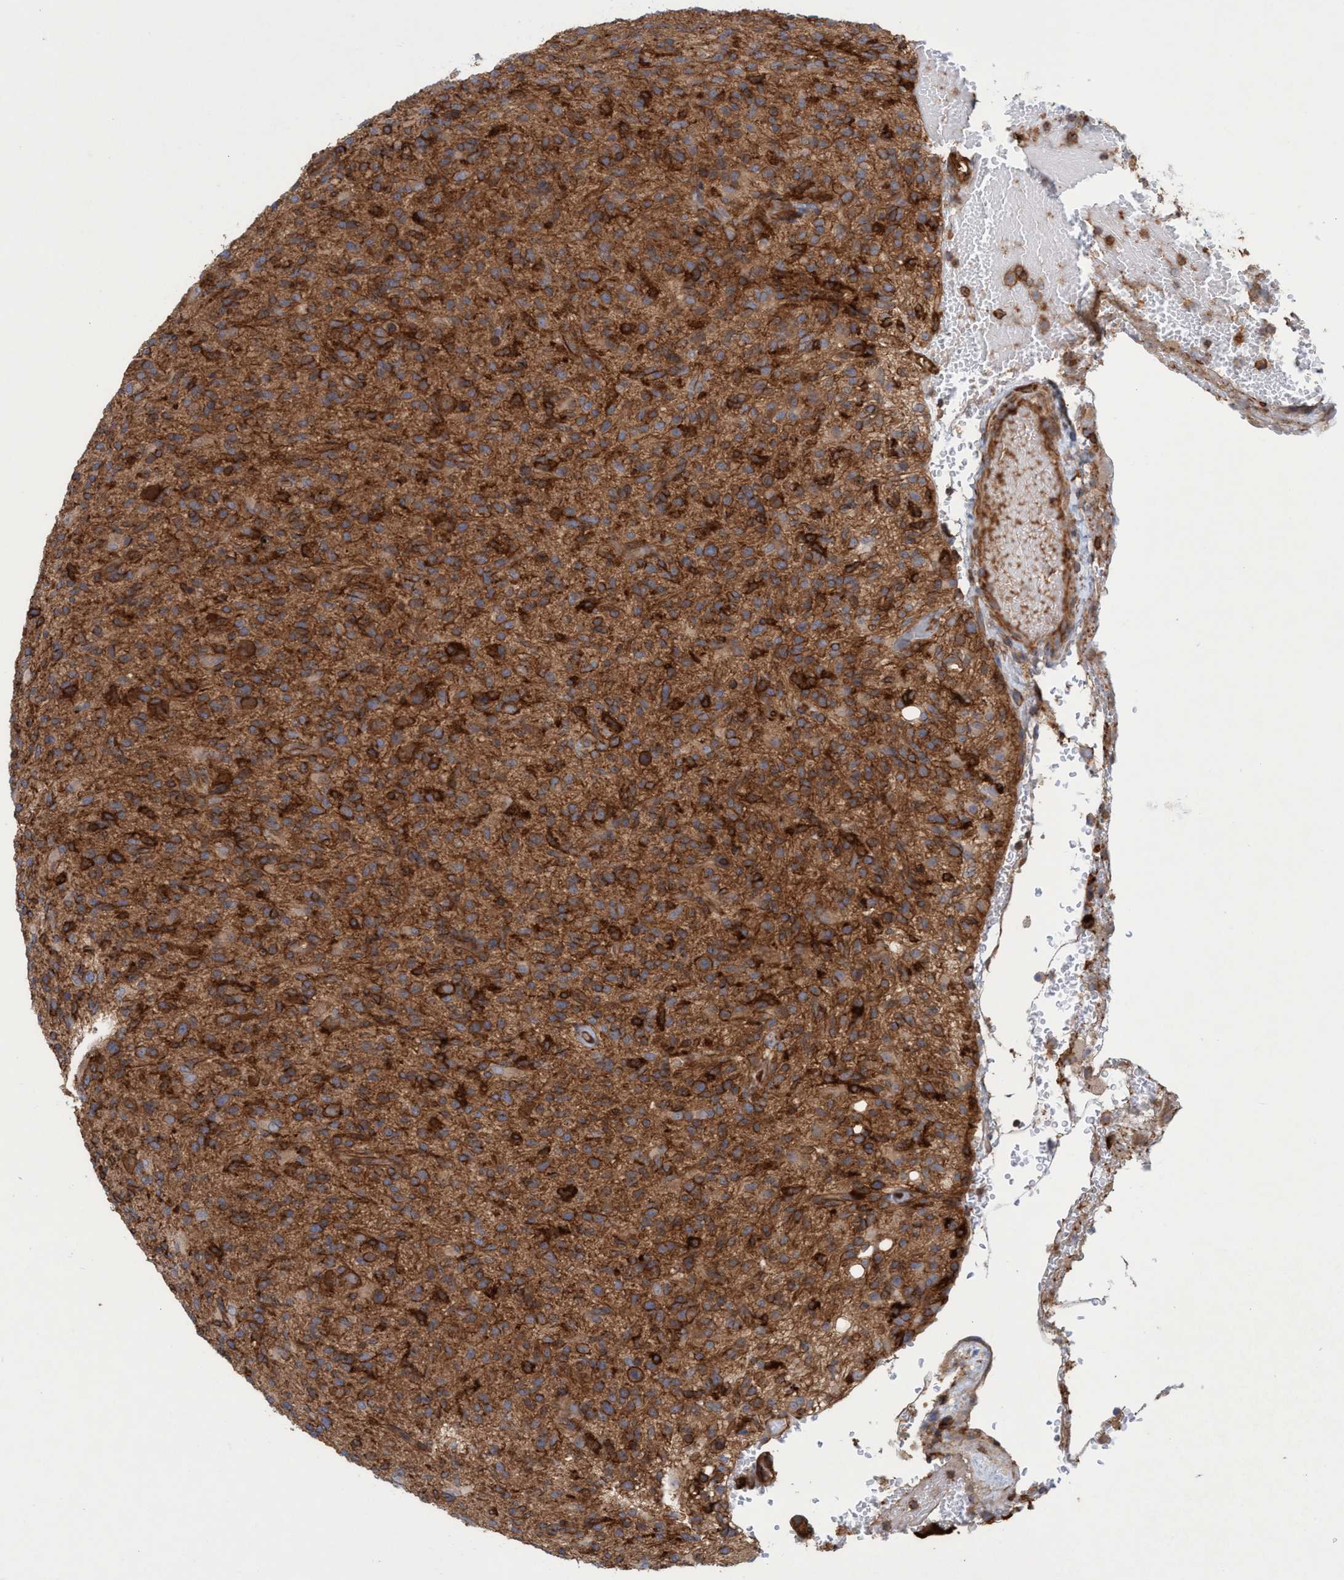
{"staining": {"intensity": "strong", "quantity": ">75%", "location": "cytoplasmic/membranous"}, "tissue": "glioma", "cell_type": "Tumor cells", "image_type": "cancer", "snomed": [{"axis": "morphology", "description": "Glioma, malignant, High grade"}, {"axis": "topography", "description": "Brain"}], "caption": "Human malignant glioma (high-grade) stained for a protein (brown) reveals strong cytoplasmic/membranous positive staining in approximately >75% of tumor cells.", "gene": "SPECC1", "patient": {"sex": "male", "age": 71}}